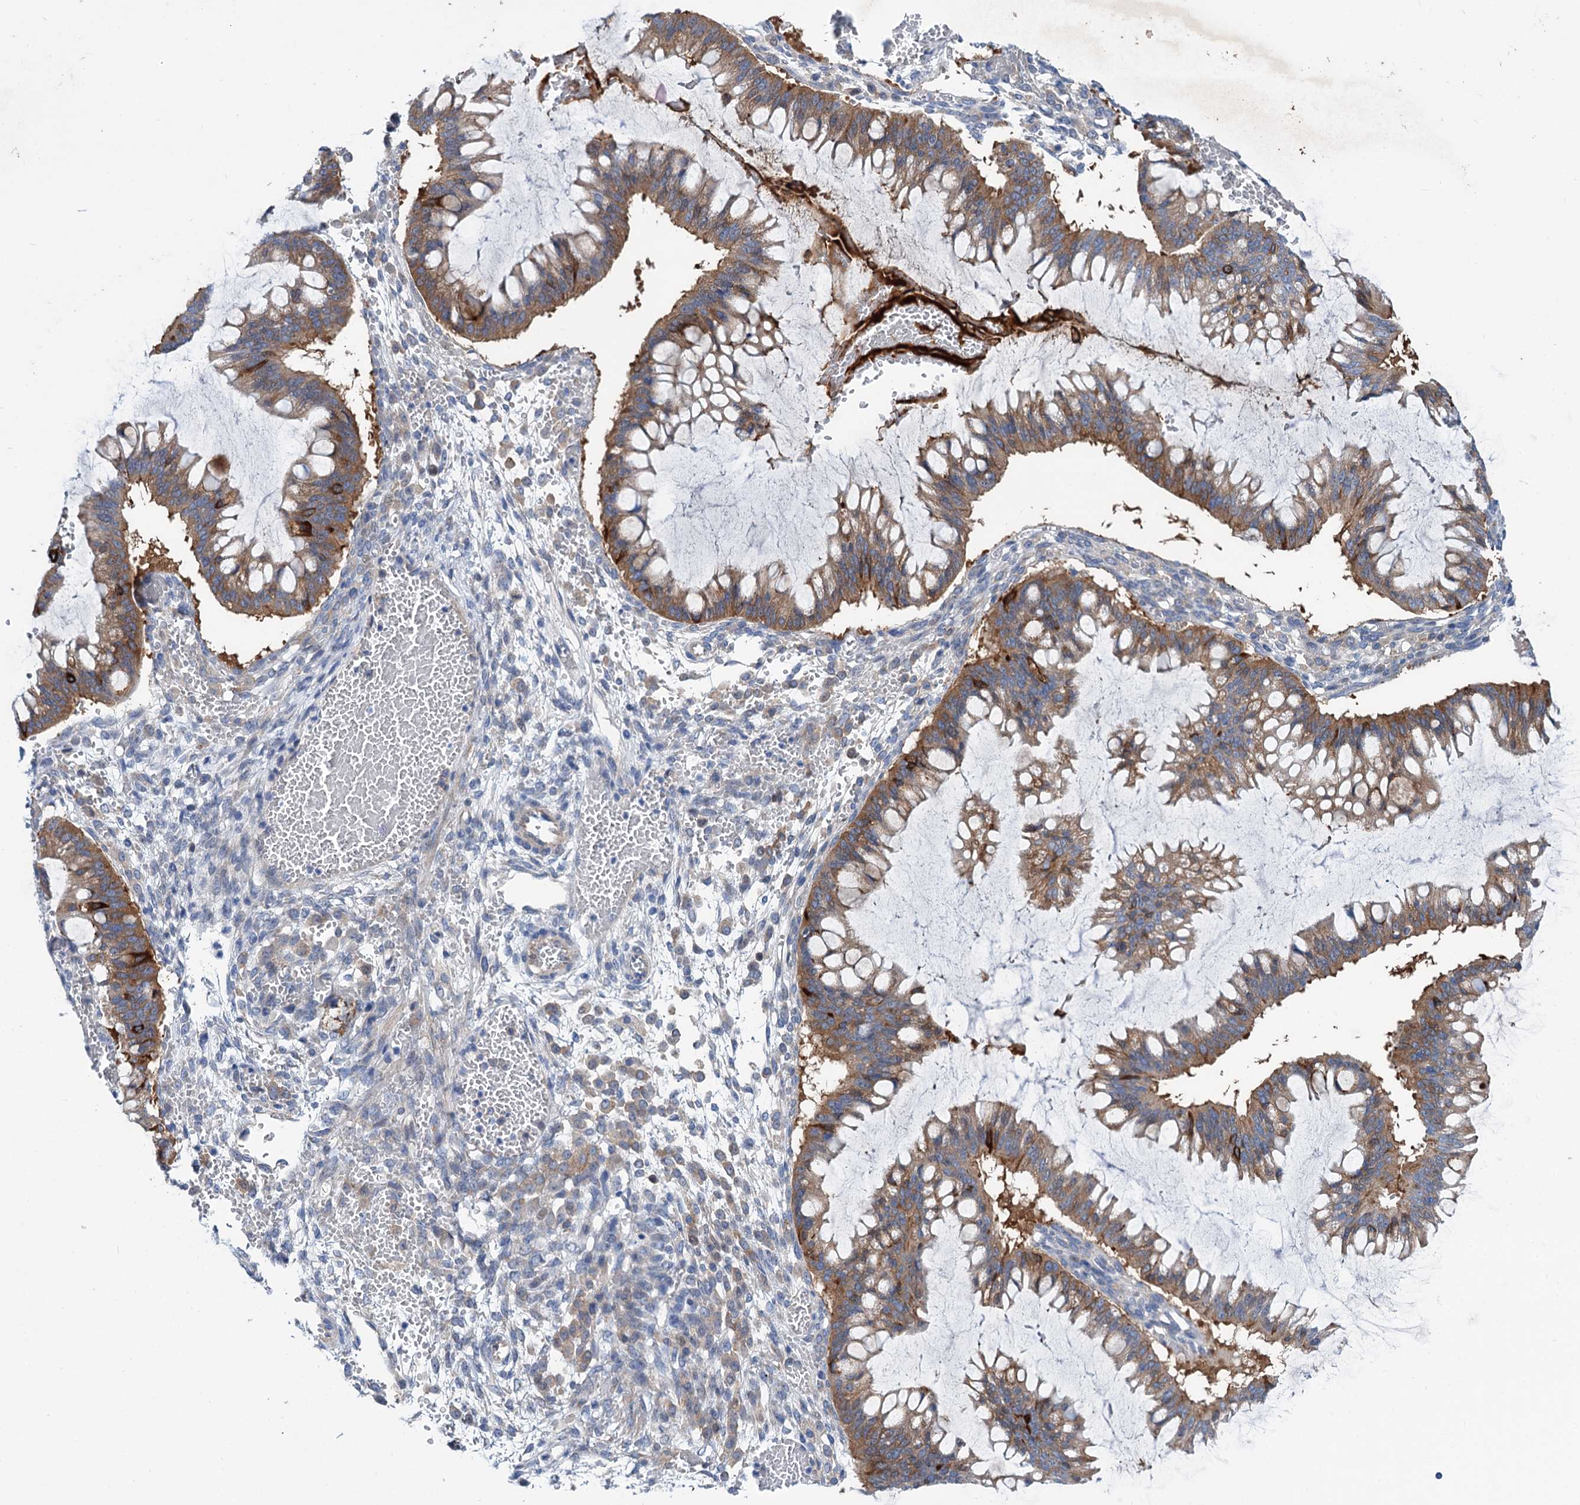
{"staining": {"intensity": "strong", "quantity": "25%-75%", "location": "cytoplasmic/membranous"}, "tissue": "ovarian cancer", "cell_type": "Tumor cells", "image_type": "cancer", "snomed": [{"axis": "morphology", "description": "Cystadenocarcinoma, mucinous, NOS"}, {"axis": "topography", "description": "Ovary"}], "caption": "Immunohistochemistry (IHC) micrograph of neoplastic tissue: human mucinous cystadenocarcinoma (ovarian) stained using immunohistochemistry (IHC) shows high levels of strong protein expression localized specifically in the cytoplasmic/membranous of tumor cells, appearing as a cytoplasmic/membranous brown color.", "gene": "TRIM55", "patient": {"sex": "female", "age": 73}}